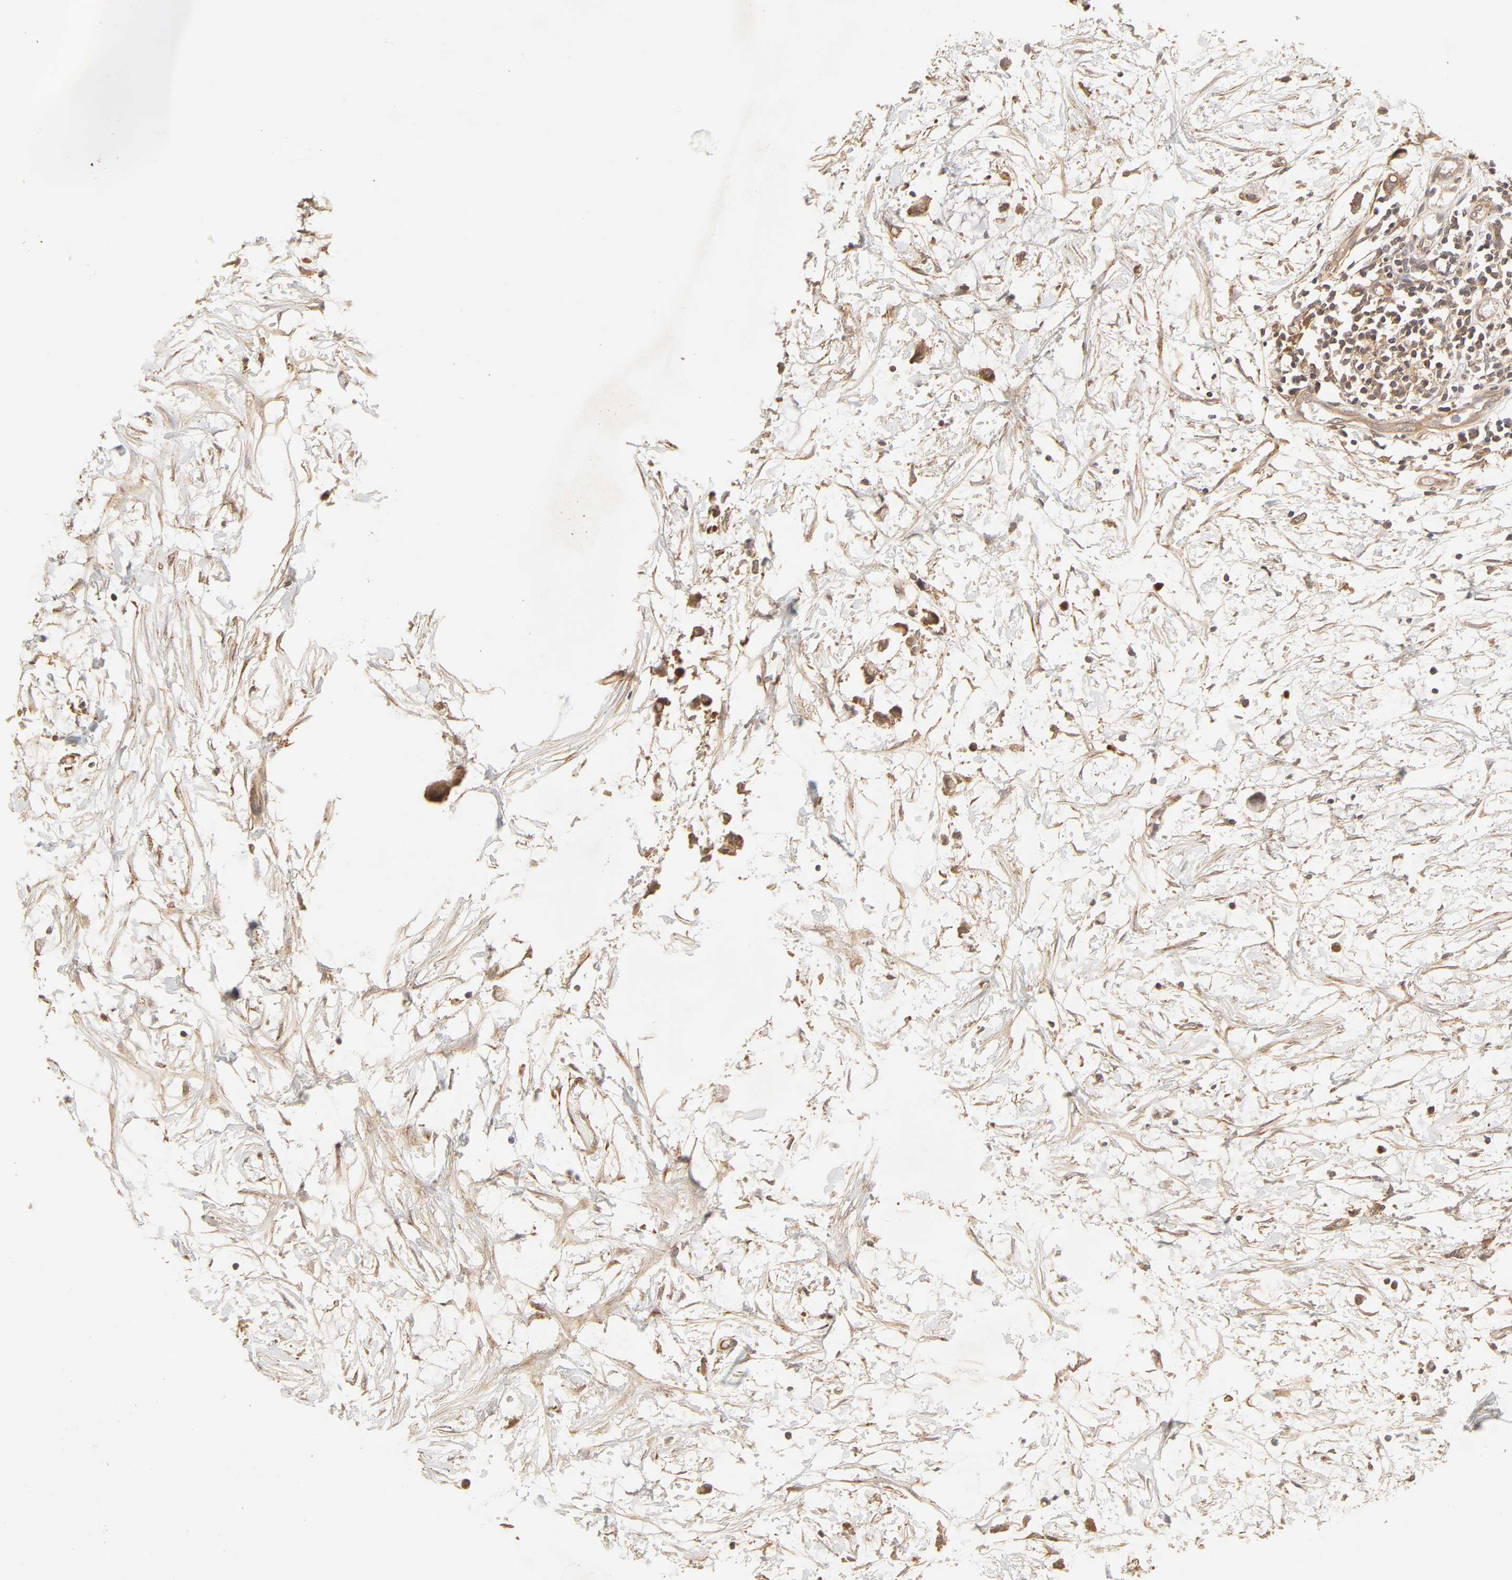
{"staining": {"intensity": "strong", "quantity": ">75%", "location": "cytoplasmic/membranous"}, "tissue": "colorectal cancer", "cell_type": "Tumor cells", "image_type": "cancer", "snomed": [{"axis": "morphology", "description": "Normal tissue, NOS"}, {"axis": "morphology", "description": "Adenocarcinoma, NOS"}, {"axis": "topography", "description": "Colon"}, {"axis": "topography", "description": "Peripheral nerve tissue"}], "caption": "Protein staining of colorectal cancer tissue reveals strong cytoplasmic/membranous positivity in about >75% of tumor cells.", "gene": "EPS8", "patient": {"sex": "male", "age": 14}}